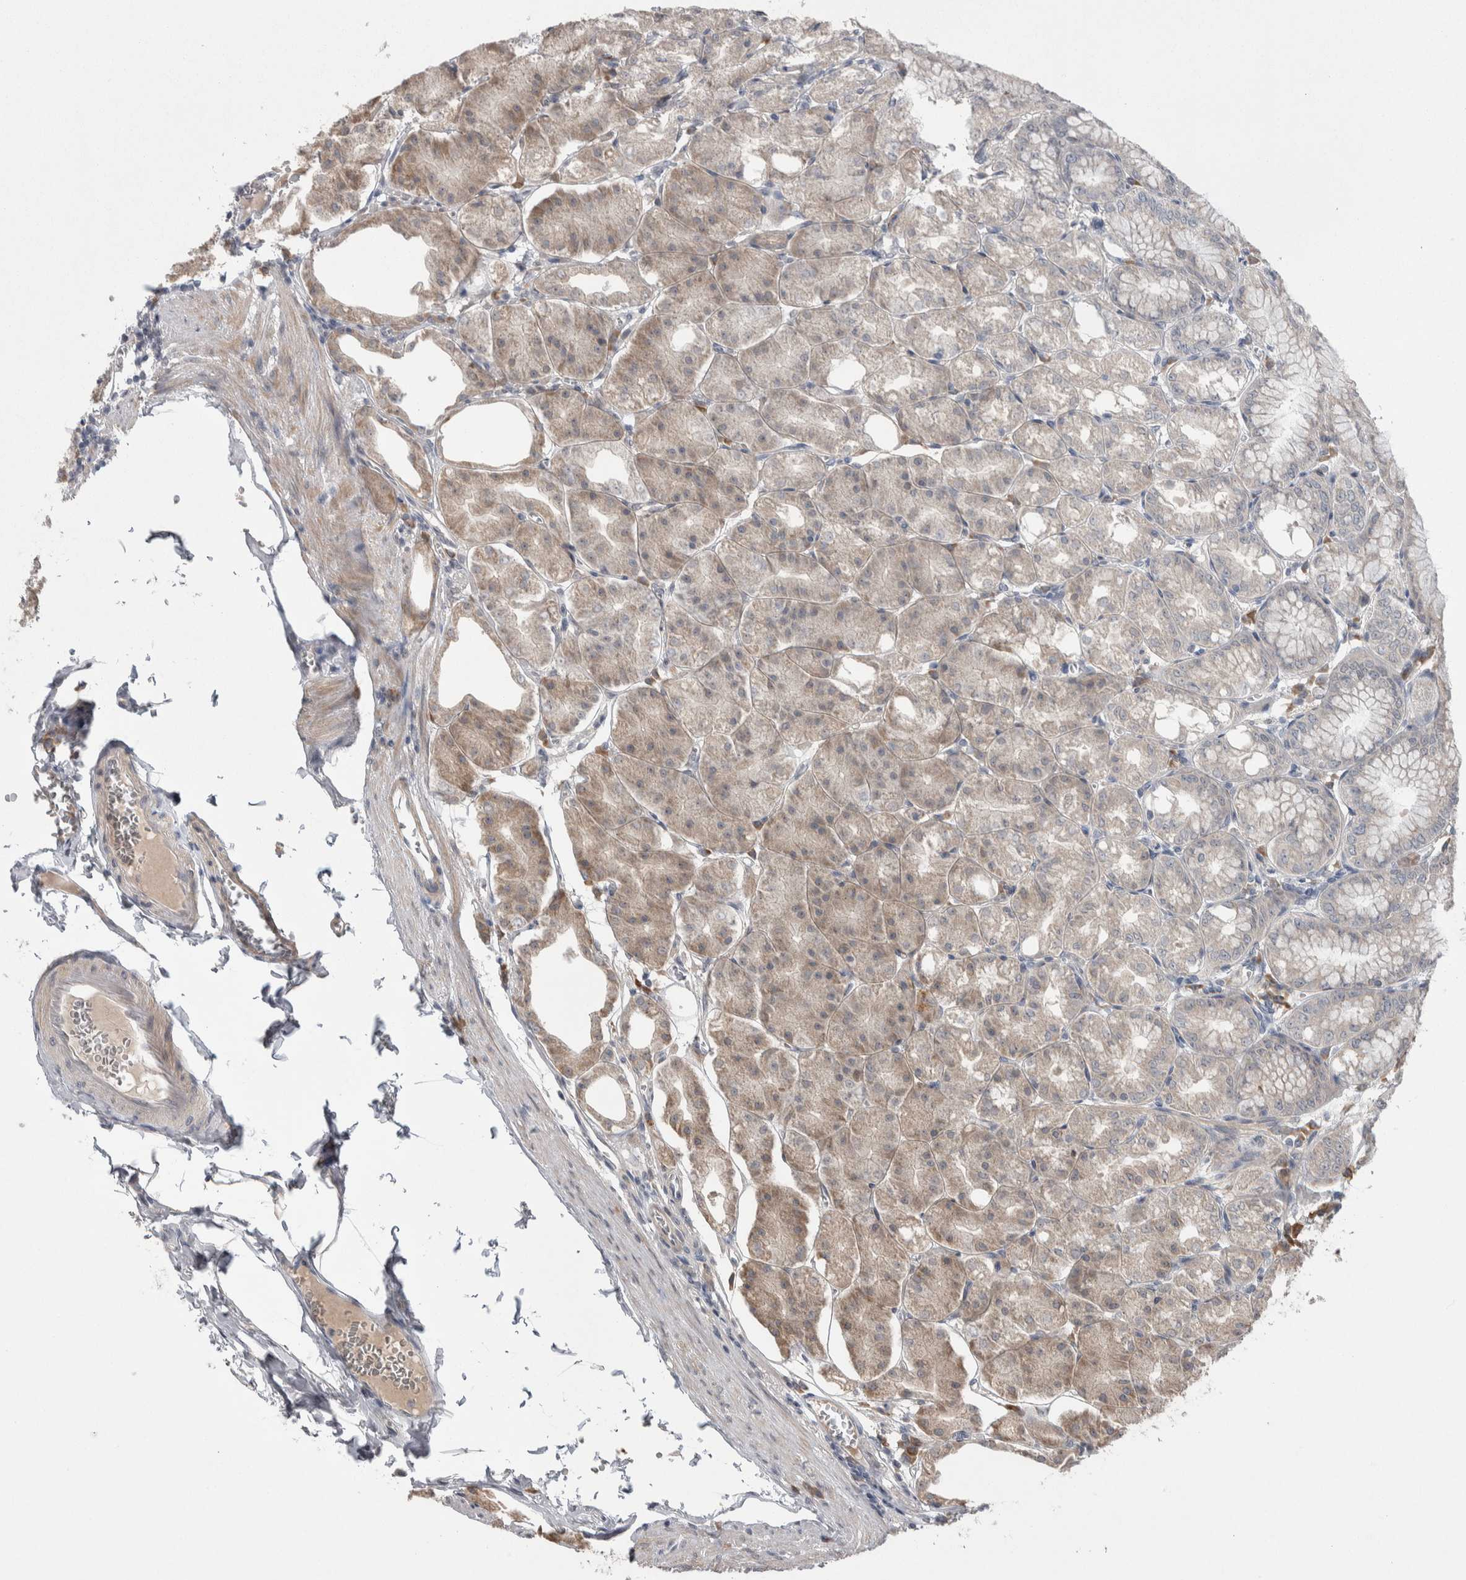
{"staining": {"intensity": "moderate", "quantity": "<25%", "location": "cytoplasmic/membranous"}, "tissue": "stomach", "cell_type": "Glandular cells", "image_type": "normal", "snomed": [{"axis": "morphology", "description": "Normal tissue, NOS"}, {"axis": "topography", "description": "Stomach, lower"}], "caption": "The photomicrograph exhibits a brown stain indicating the presence of a protein in the cytoplasmic/membranous of glandular cells in stomach. (brown staining indicates protein expression, while blue staining denotes nuclei).", "gene": "CUL2", "patient": {"sex": "male", "age": 71}}